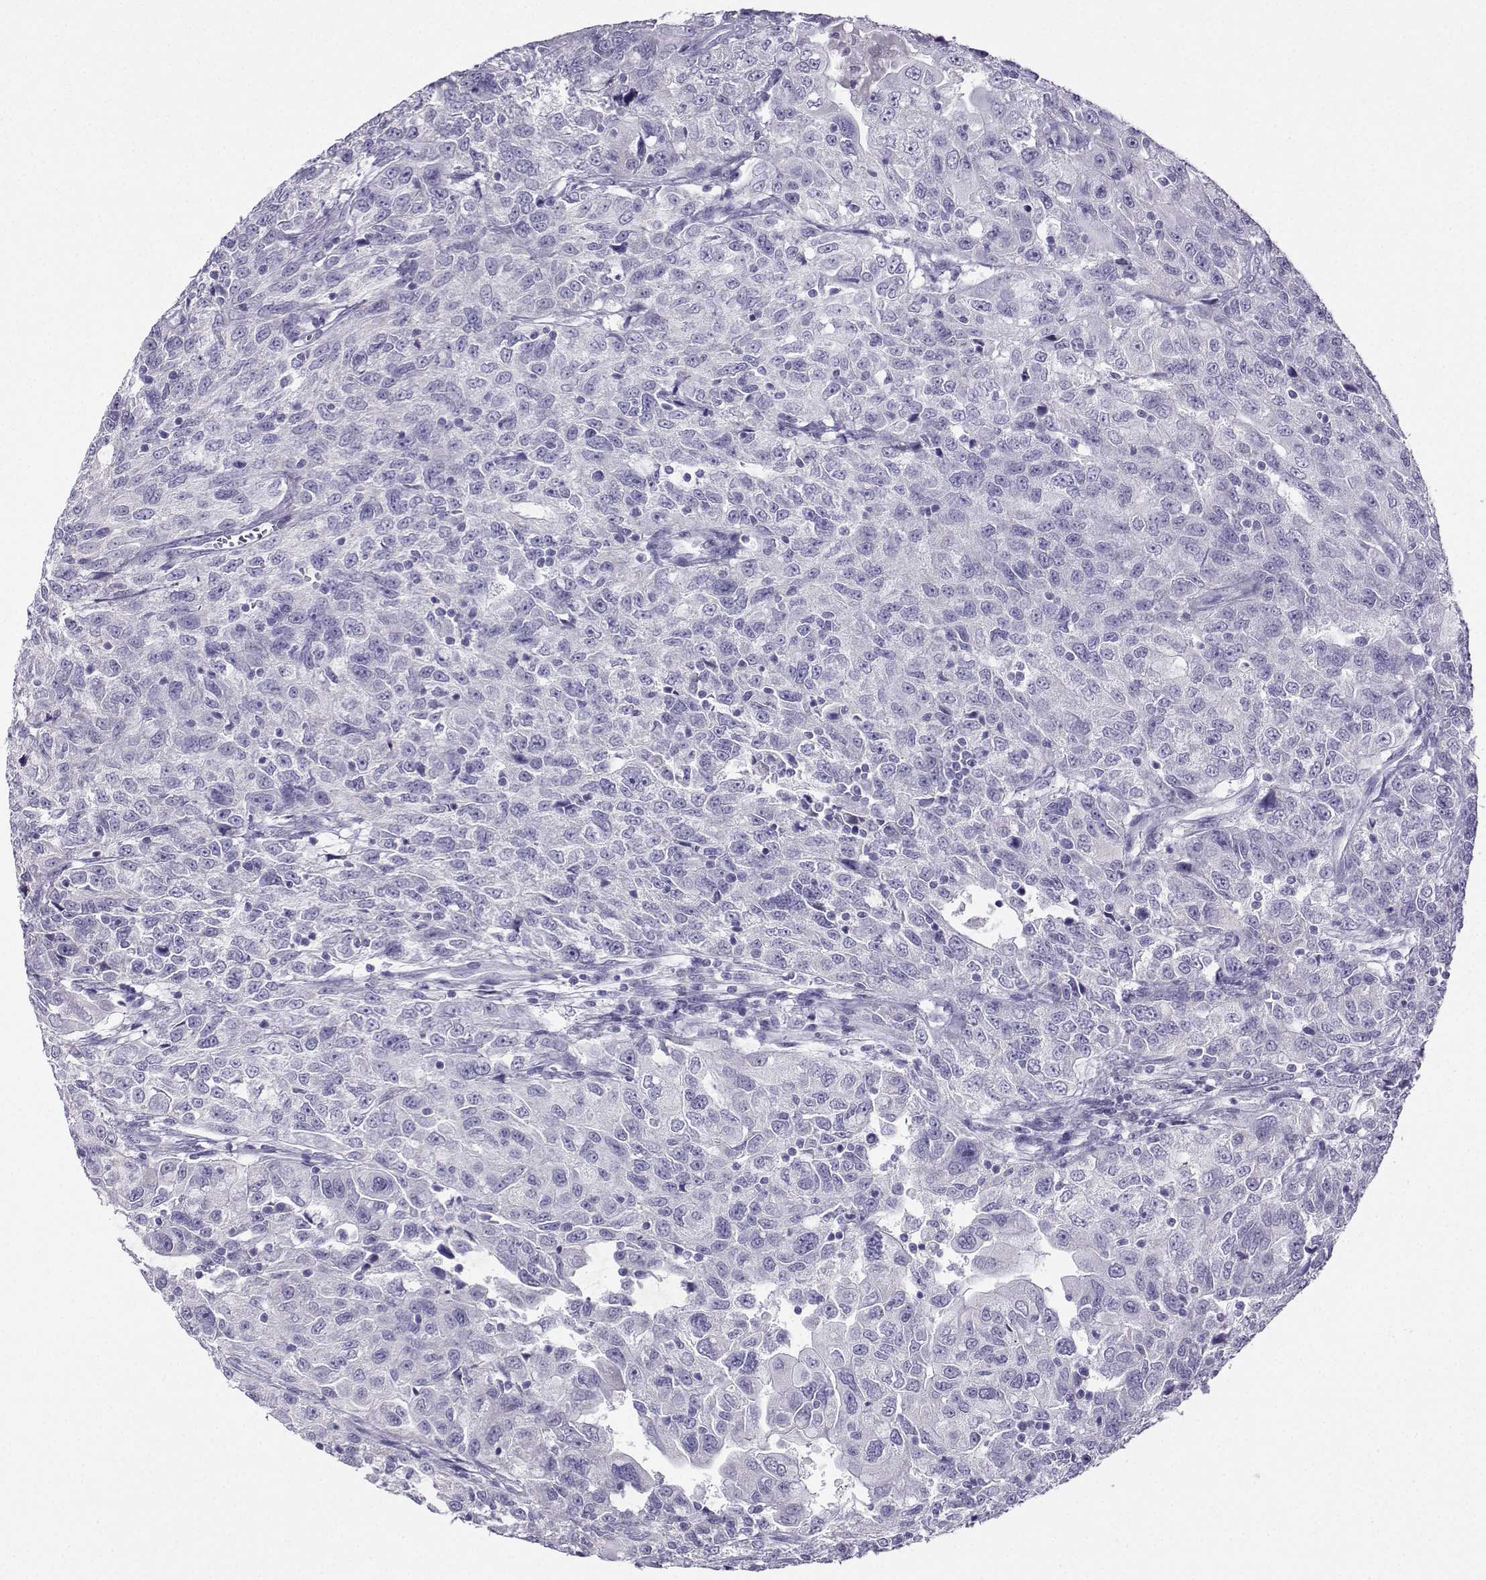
{"staining": {"intensity": "negative", "quantity": "none", "location": "none"}, "tissue": "urothelial cancer", "cell_type": "Tumor cells", "image_type": "cancer", "snomed": [{"axis": "morphology", "description": "Urothelial carcinoma, NOS"}, {"axis": "morphology", "description": "Urothelial carcinoma, High grade"}, {"axis": "topography", "description": "Urinary bladder"}], "caption": "A high-resolution photomicrograph shows IHC staining of transitional cell carcinoma, which shows no significant staining in tumor cells. (Stains: DAB (3,3'-diaminobenzidine) IHC with hematoxylin counter stain, Microscopy: brightfield microscopy at high magnification).", "gene": "FBXO24", "patient": {"sex": "female", "age": 73}}